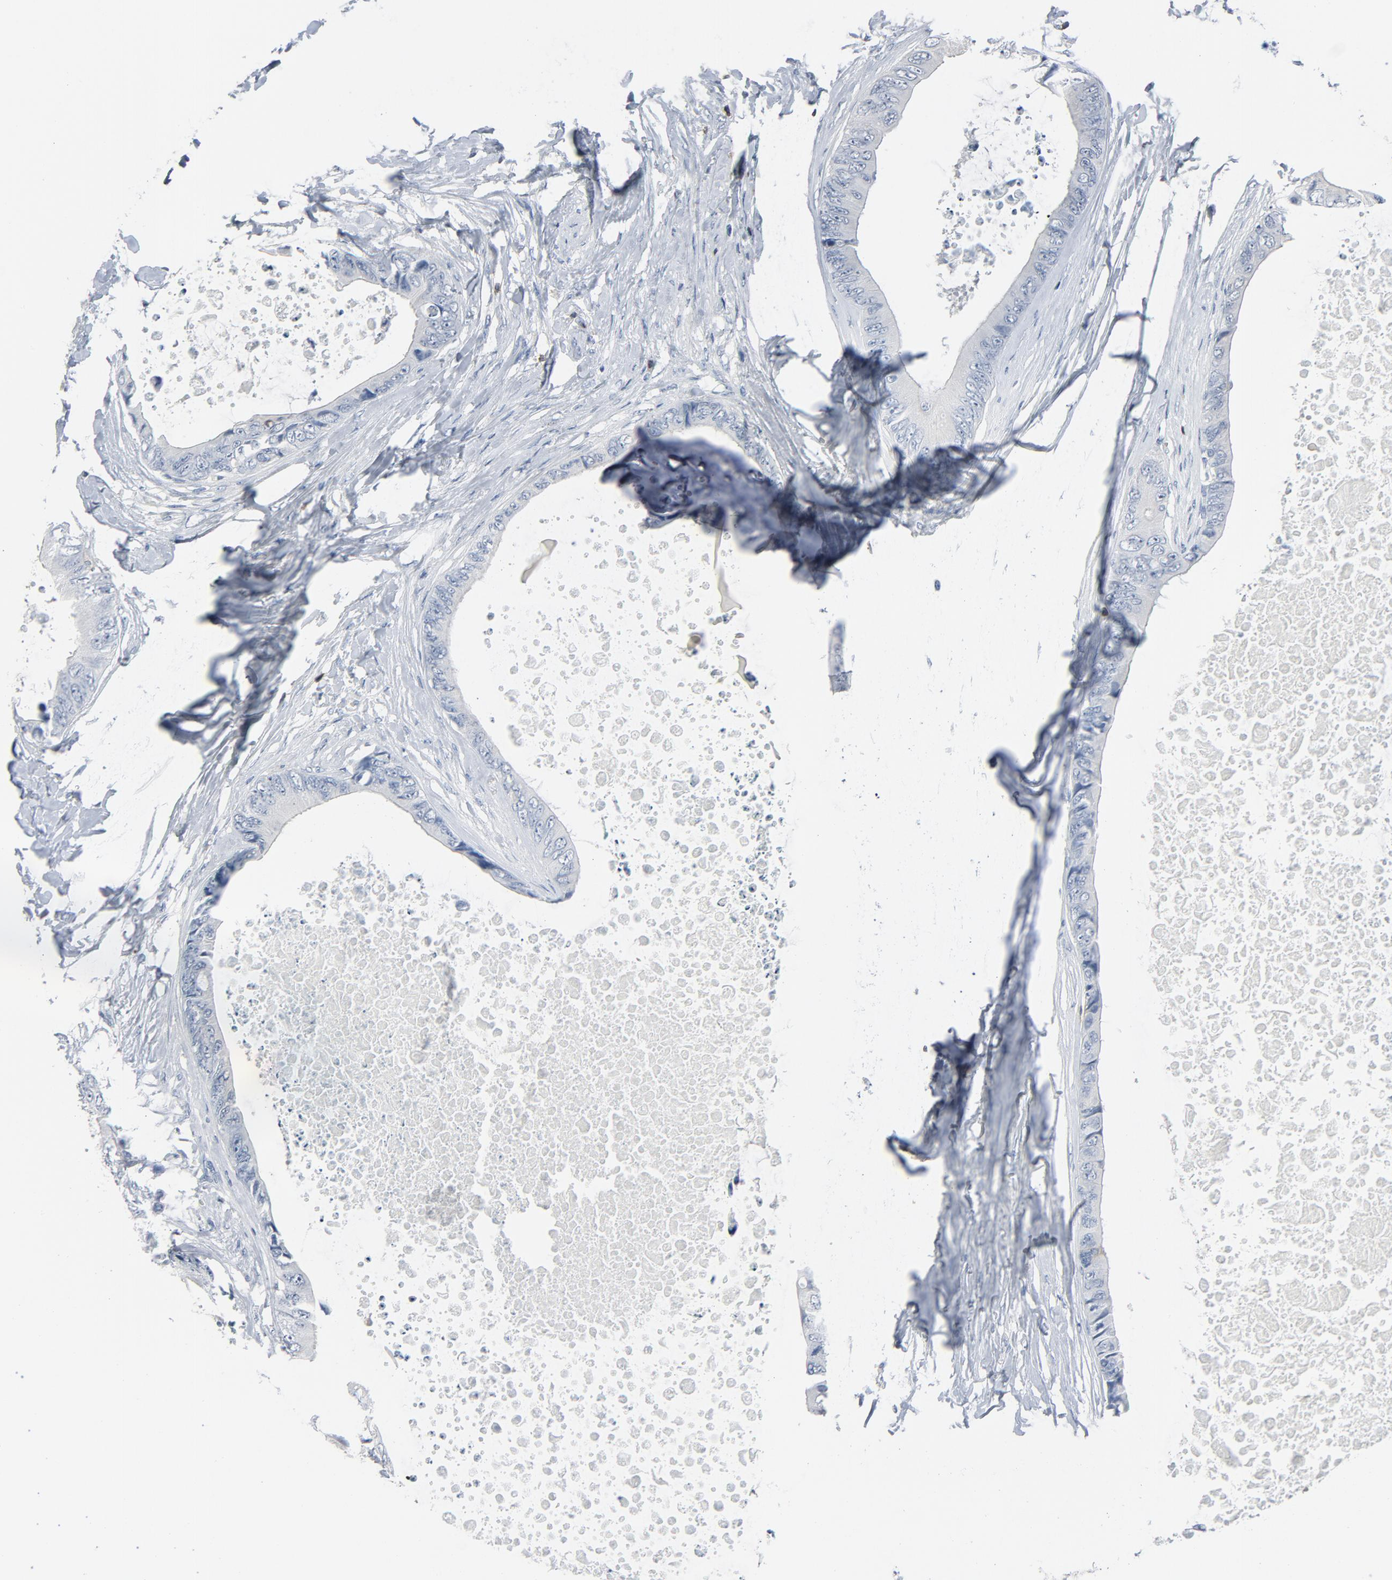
{"staining": {"intensity": "negative", "quantity": "none", "location": "none"}, "tissue": "colorectal cancer", "cell_type": "Tumor cells", "image_type": "cancer", "snomed": [{"axis": "morphology", "description": "Normal tissue, NOS"}, {"axis": "morphology", "description": "Adenocarcinoma, NOS"}, {"axis": "topography", "description": "Rectum"}, {"axis": "topography", "description": "Peripheral nerve tissue"}], "caption": "Immunohistochemistry (IHC) histopathology image of colorectal adenocarcinoma stained for a protein (brown), which displays no positivity in tumor cells. The staining is performed using DAB (3,3'-diaminobenzidine) brown chromogen with nuclei counter-stained in using hematoxylin.", "gene": "LCK", "patient": {"sex": "female", "age": 77}}